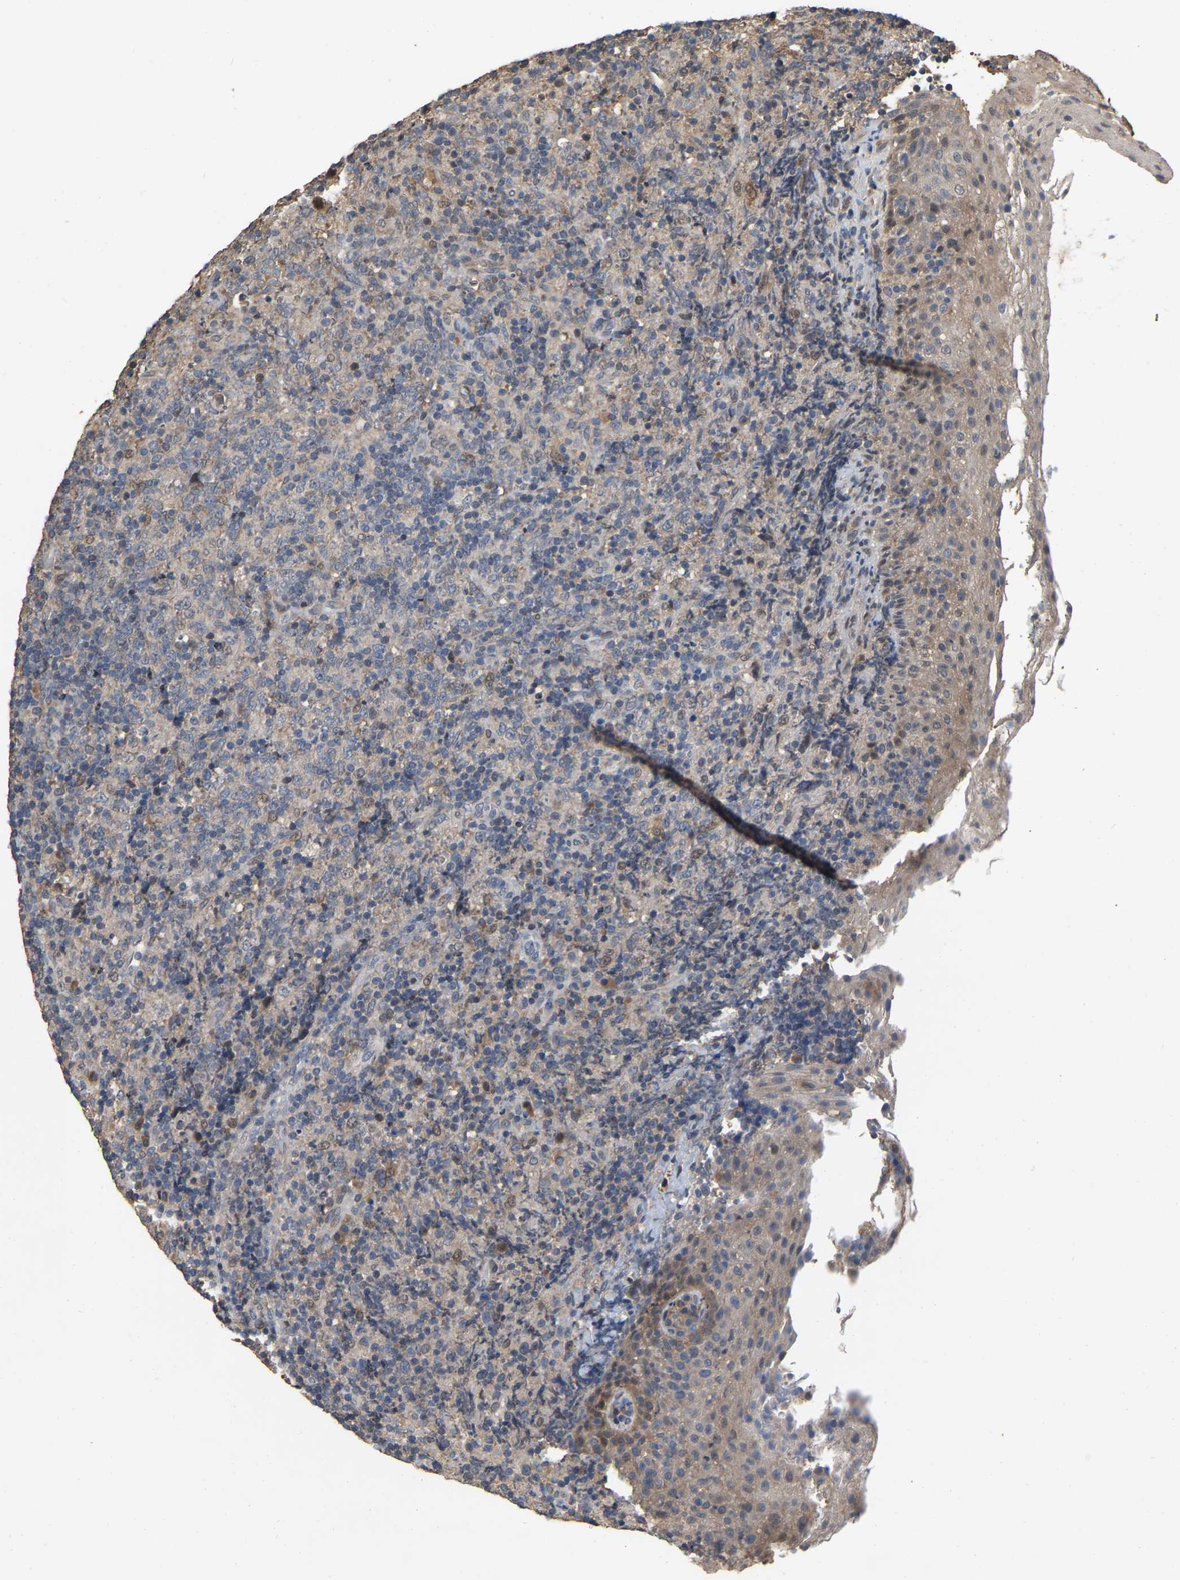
{"staining": {"intensity": "weak", "quantity": "<25%", "location": "cytoplasmic/membranous,nuclear"}, "tissue": "lymphoma", "cell_type": "Tumor cells", "image_type": "cancer", "snomed": [{"axis": "morphology", "description": "Malignant lymphoma, non-Hodgkin's type, High grade"}, {"axis": "topography", "description": "Tonsil"}], "caption": "Photomicrograph shows no protein expression in tumor cells of high-grade malignant lymphoma, non-Hodgkin's type tissue.", "gene": "NCS1", "patient": {"sex": "female", "age": 36}}